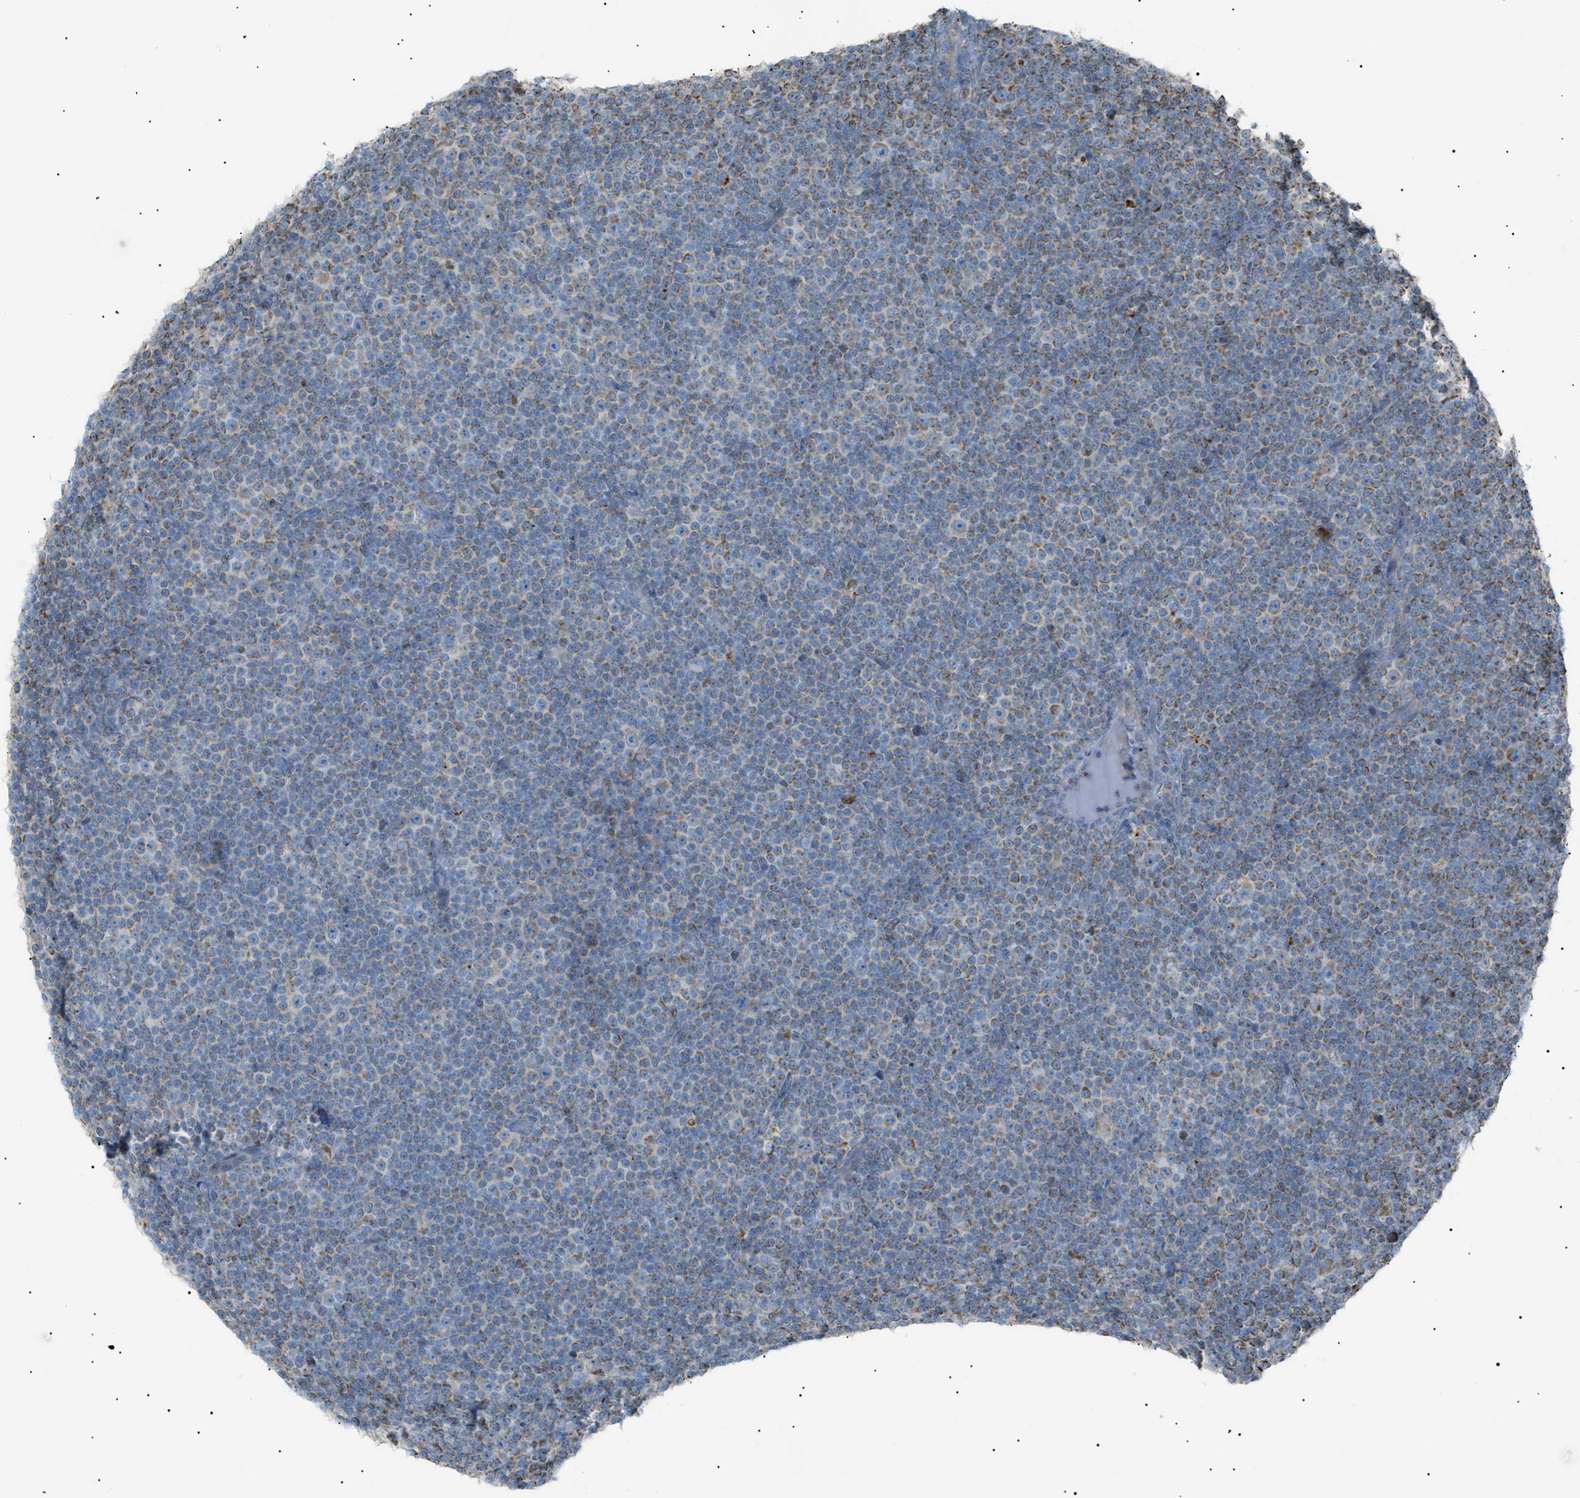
{"staining": {"intensity": "moderate", "quantity": "<25%", "location": "cytoplasmic/membranous"}, "tissue": "lymphoma", "cell_type": "Tumor cells", "image_type": "cancer", "snomed": [{"axis": "morphology", "description": "Malignant lymphoma, non-Hodgkin's type, Low grade"}, {"axis": "topography", "description": "Lymph node"}], "caption": "An IHC micrograph of tumor tissue is shown. Protein staining in brown highlights moderate cytoplasmic/membranous positivity in malignant lymphoma, non-Hodgkin's type (low-grade) within tumor cells. The staining was performed using DAB (3,3'-diaminobenzidine) to visualize the protein expression in brown, while the nuclei were stained in blue with hematoxylin (Magnification: 20x).", "gene": "ZNF516", "patient": {"sex": "female", "age": 67}}